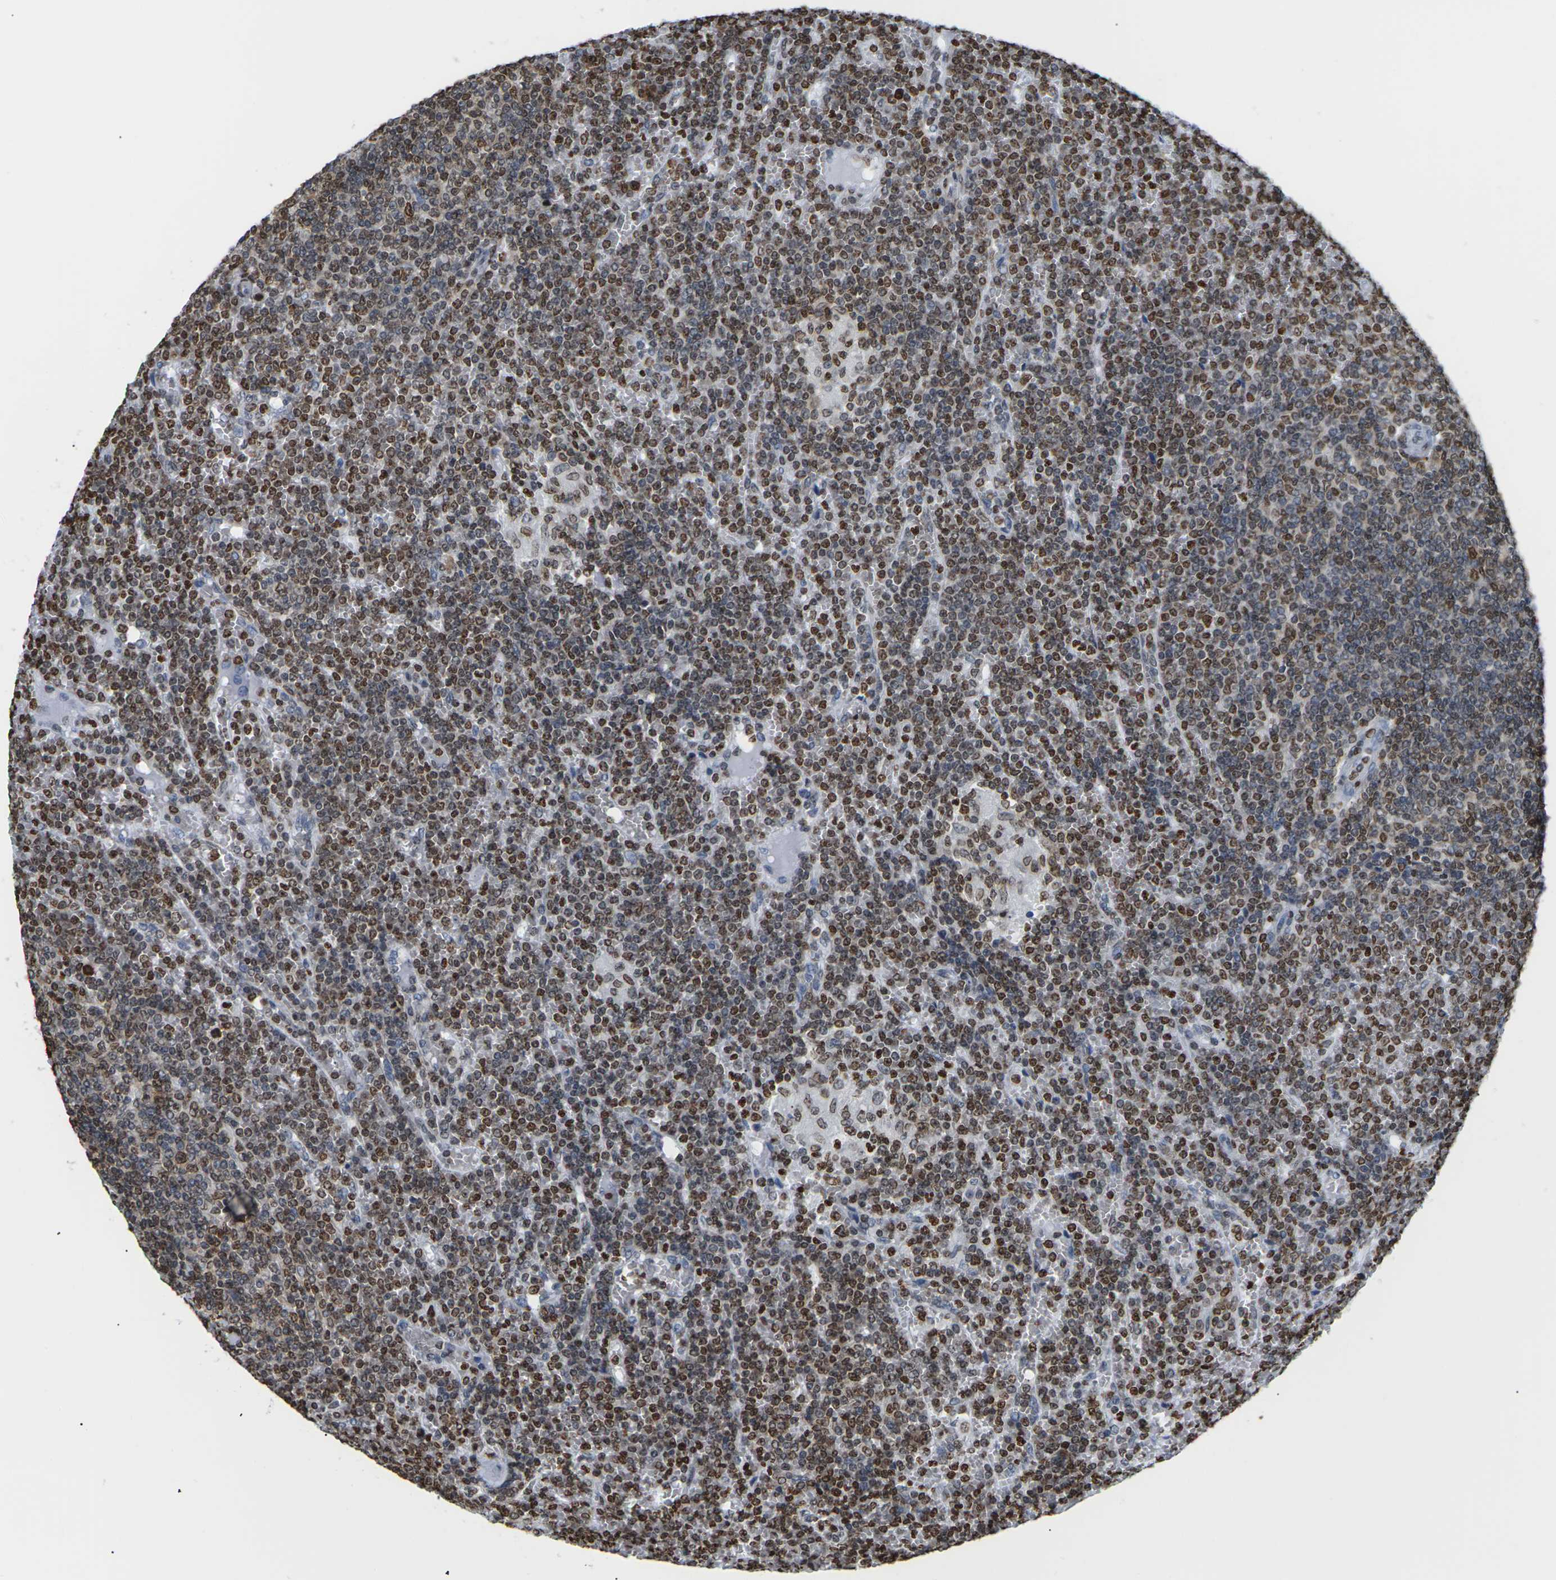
{"staining": {"intensity": "strong", "quantity": ">75%", "location": "cytoplasmic/membranous,nuclear"}, "tissue": "lymphoma", "cell_type": "Tumor cells", "image_type": "cancer", "snomed": [{"axis": "morphology", "description": "Malignant lymphoma, non-Hodgkin's type, Low grade"}, {"axis": "topography", "description": "Spleen"}], "caption": "A brown stain shows strong cytoplasmic/membranous and nuclear staining of a protein in malignant lymphoma, non-Hodgkin's type (low-grade) tumor cells.", "gene": "H2AC21", "patient": {"sex": "female", "age": 19}}